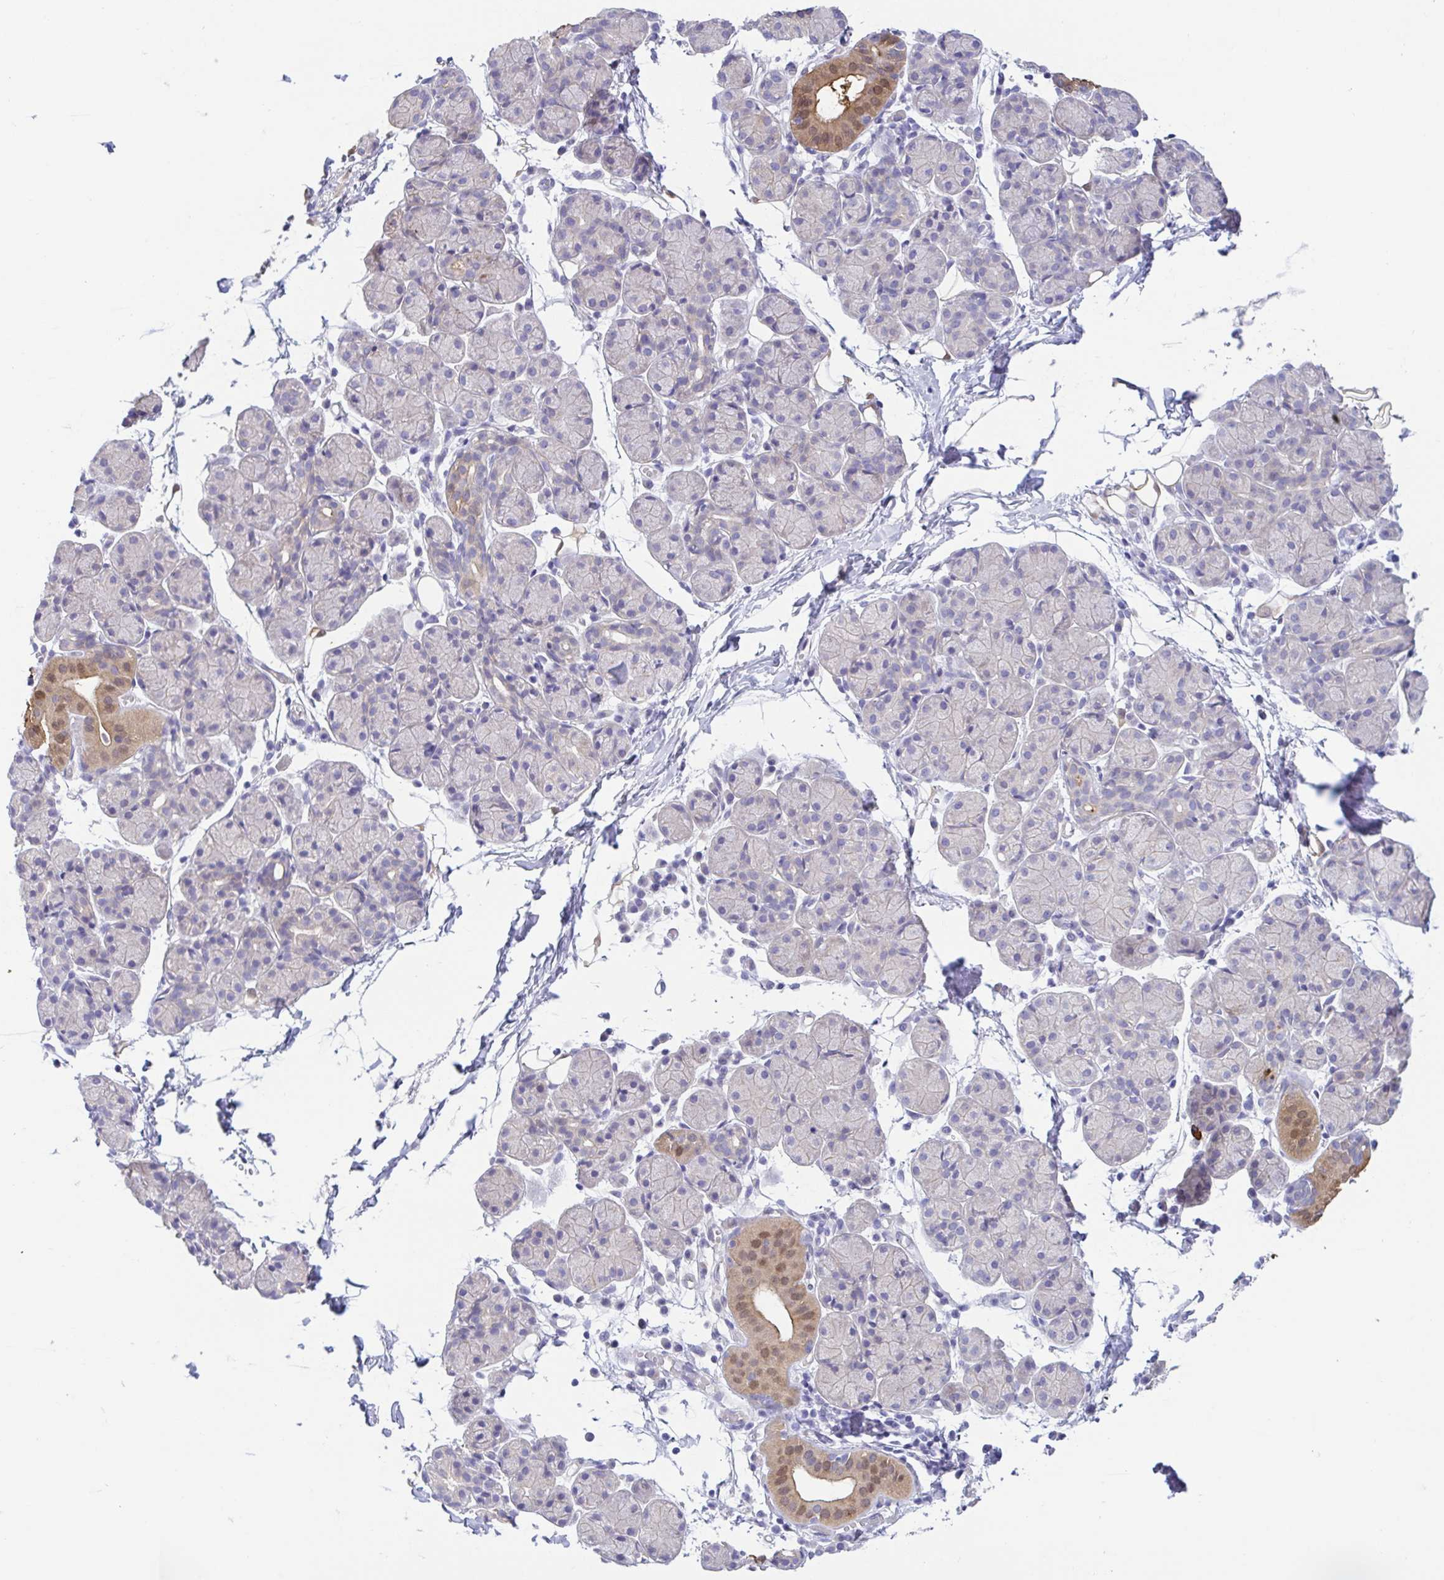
{"staining": {"intensity": "moderate", "quantity": "<25%", "location": "cytoplasmic/membranous,nuclear"}, "tissue": "salivary gland", "cell_type": "Glandular cells", "image_type": "normal", "snomed": [{"axis": "morphology", "description": "Normal tissue, NOS"}, {"axis": "morphology", "description": "Inflammation, NOS"}, {"axis": "topography", "description": "Lymph node"}, {"axis": "topography", "description": "Salivary gland"}], "caption": "The histopathology image demonstrates a brown stain indicating the presence of a protein in the cytoplasmic/membranous,nuclear of glandular cells in salivary gland. The protein of interest is stained brown, and the nuclei are stained in blue (DAB (3,3'-diaminobenzidine) IHC with brightfield microscopy, high magnification).", "gene": "FABP3", "patient": {"sex": "male", "age": 3}}